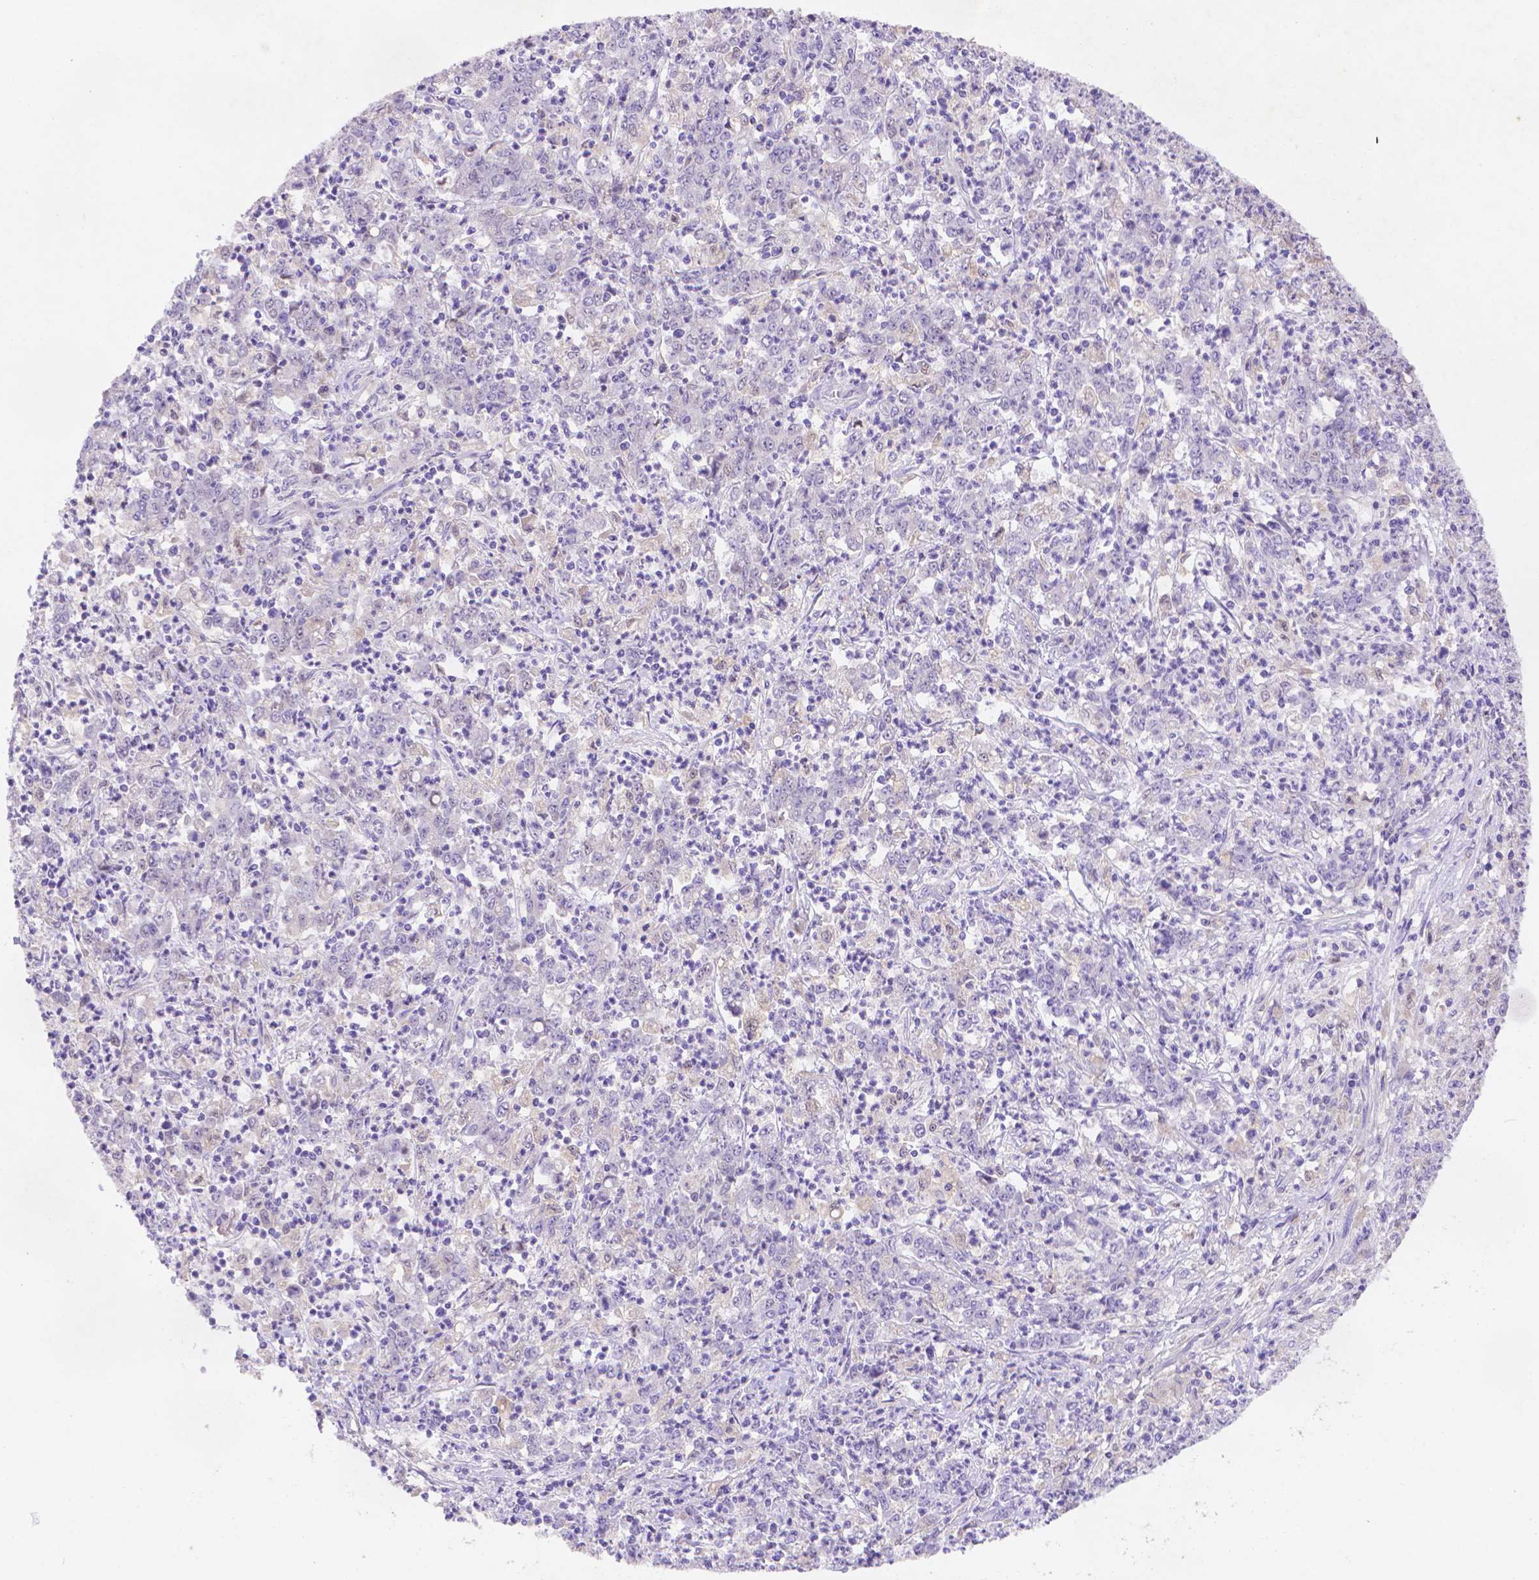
{"staining": {"intensity": "negative", "quantity": "none", "location": "none"}, "tissue": "stomach cancer", "cell_type": "Tumor cells", "image_type": "cancer", "snomed": [{"axis": "morphology", "description": "Adenocarcinoma, NOS"}, {"axis": "topography", "description": "Stomach, lower"}], "caption": "IHC micrograph of human adenocarcinoma (stomach) stained for a protein (brown), which shows no expression in tumor cells.", "gene": "FGD2", "patient": {"sex": "female", "age": 71}}